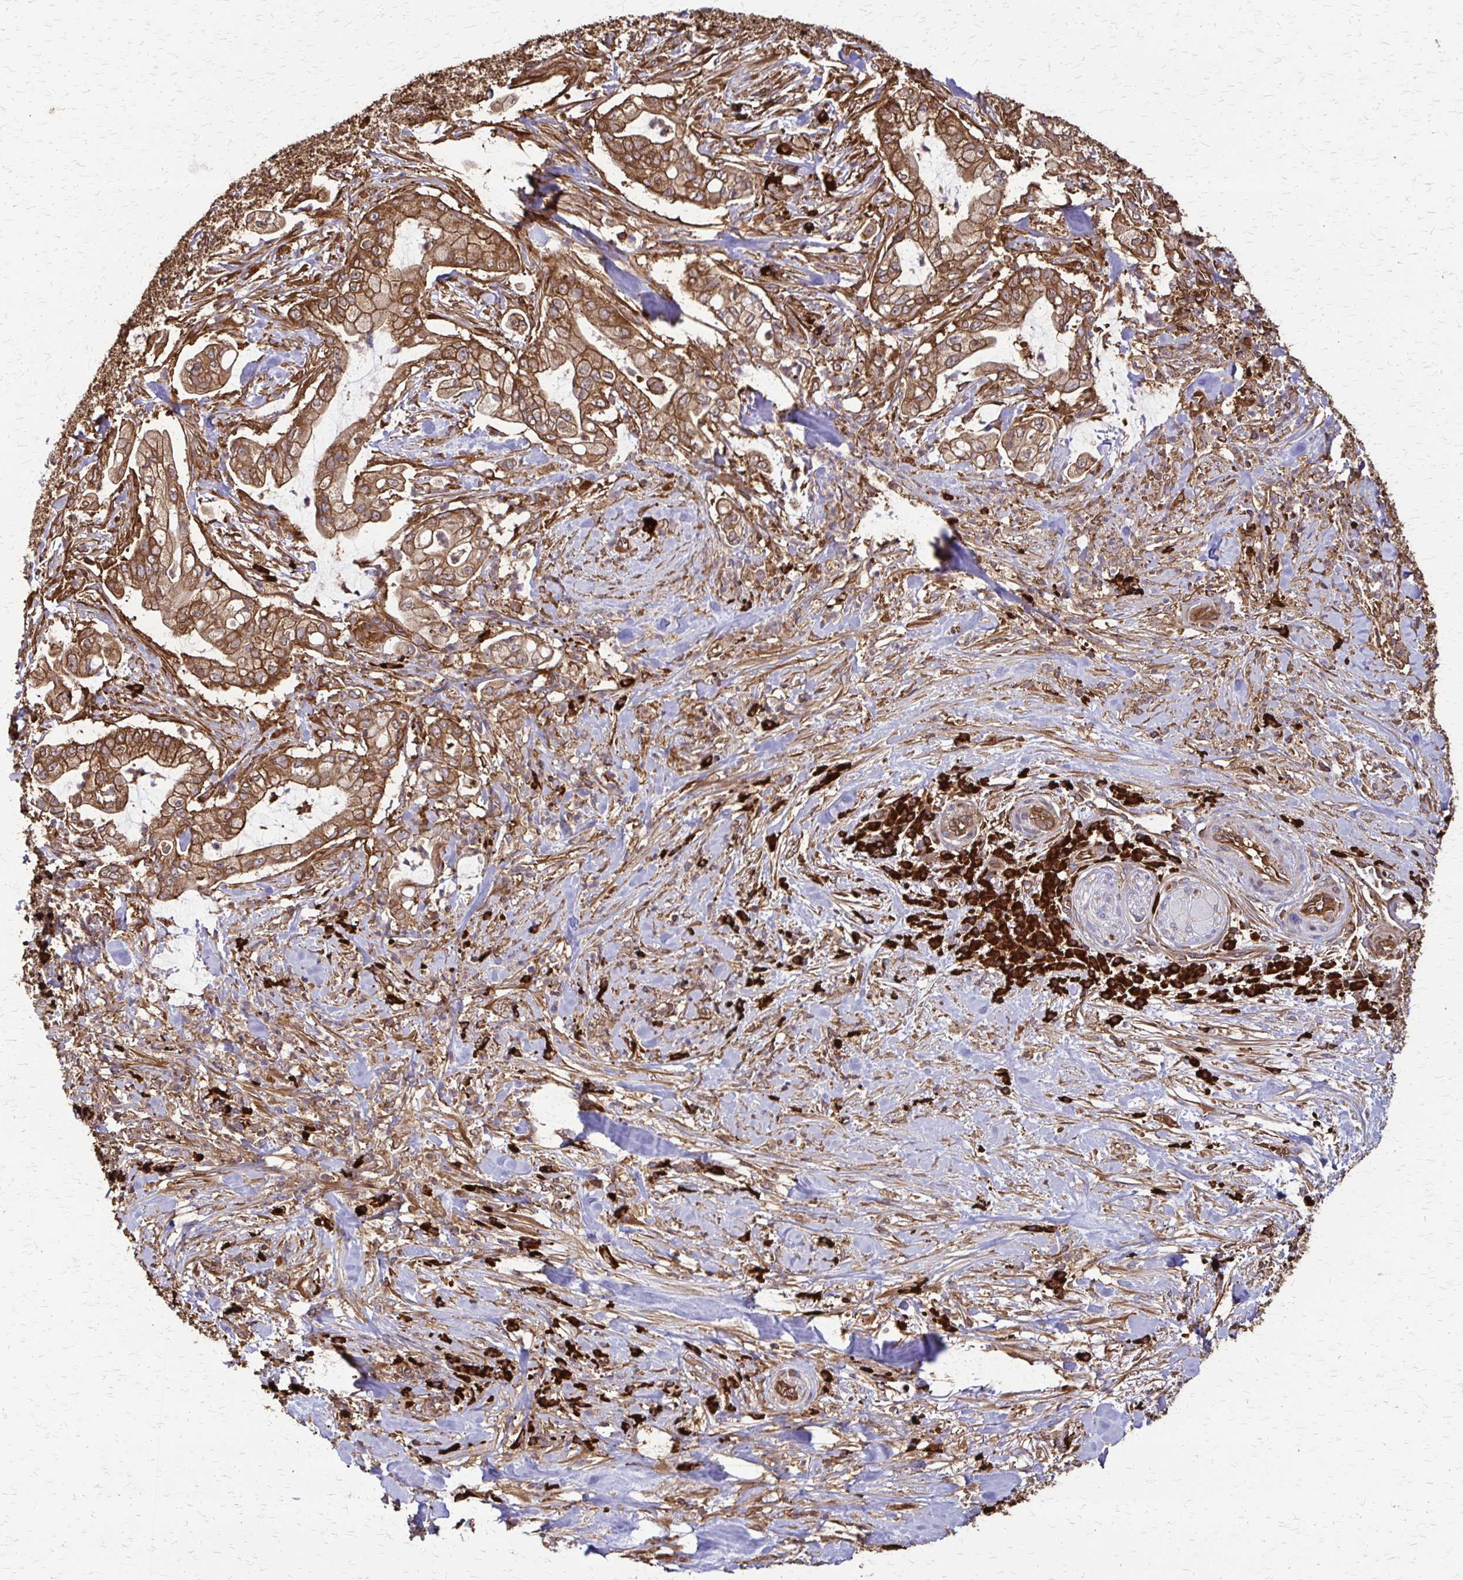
{"staining": {"intensity": "moderate", "quantity": ">75%", "location": "cytoplasmic/membranous"}, "tissue": "pancreatic cancer", "cell_type": "Tumor cells", "image_type": "cancer", "snomed": [{"axis": "morphology", "description": "Adenocarcinoma, NOS"}, {"axis": "topography", "description": "Pancreas"}], "caption": "Protein staining displays moderate cytoplasmic/membranous staining in about >75% of tumor cells in pancreatic cancer.", "gene": "EEF2", "patient": {"sex": "female", "age": 69}}